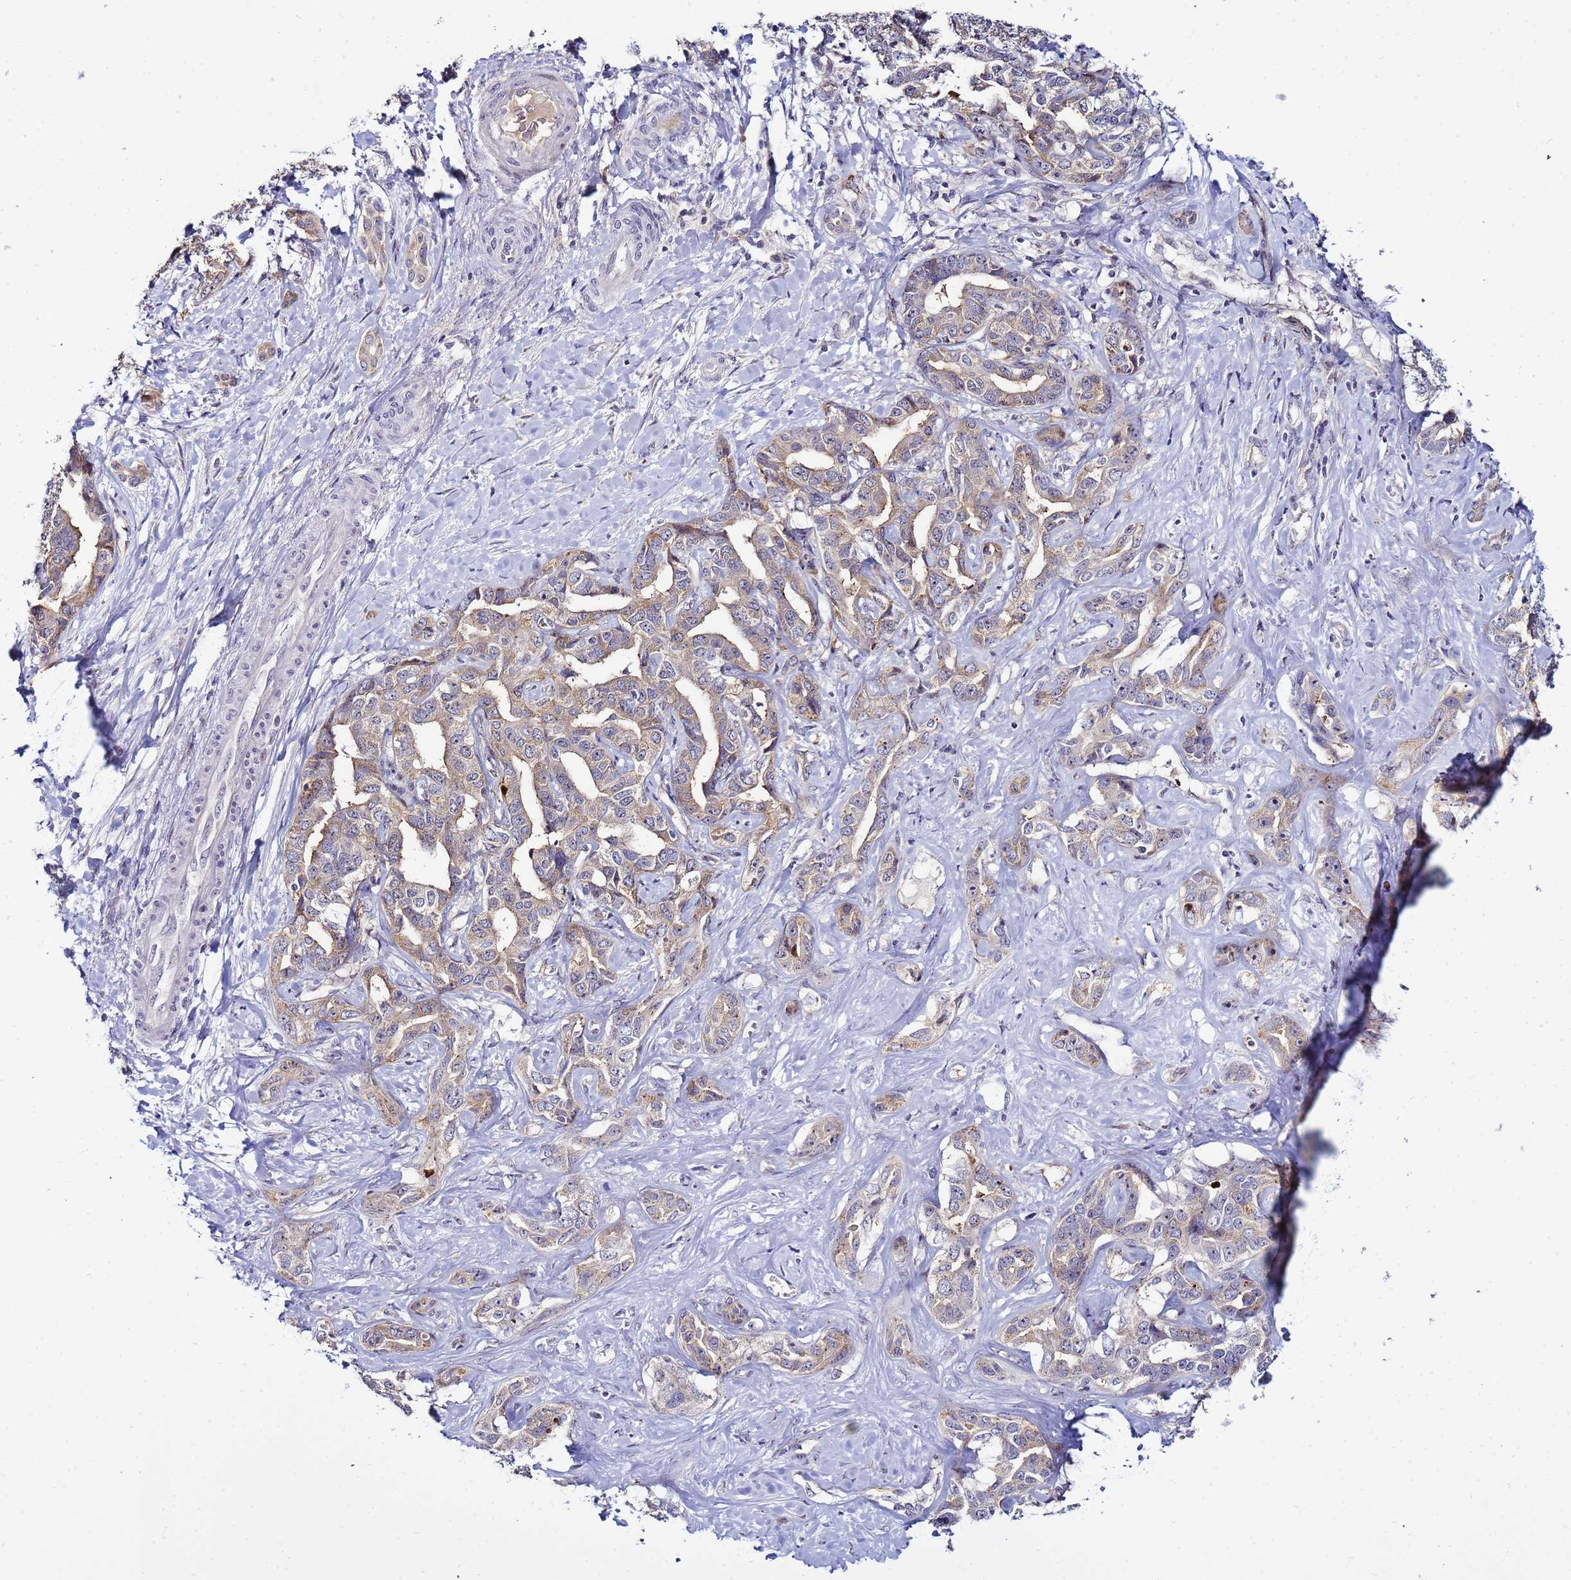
{"staining": {"intensity": "weak", "quantity": "25%-75%", "location": "cytoplasmic/membranous"}, "tissue": "liver cancer", "cell_type": "Tumor cells", "image_type": "cancer", "snomed": [{"axis": "morphology", "description": "Cholangiocarcinoma"}, {"axis": "topography", "description": "Liver"}], "caption": "High-power microscopy captured an immunohistochemistry (IHC) micrograph of cholangiocarcinoma (liver), revealing weak cytoplasmic/membranous expression in approximately 25%-75% of tumor cells. Nuclei are stained in blue.", "gene": "NOL8", "patient": {"sex": "male", "age": 59}}